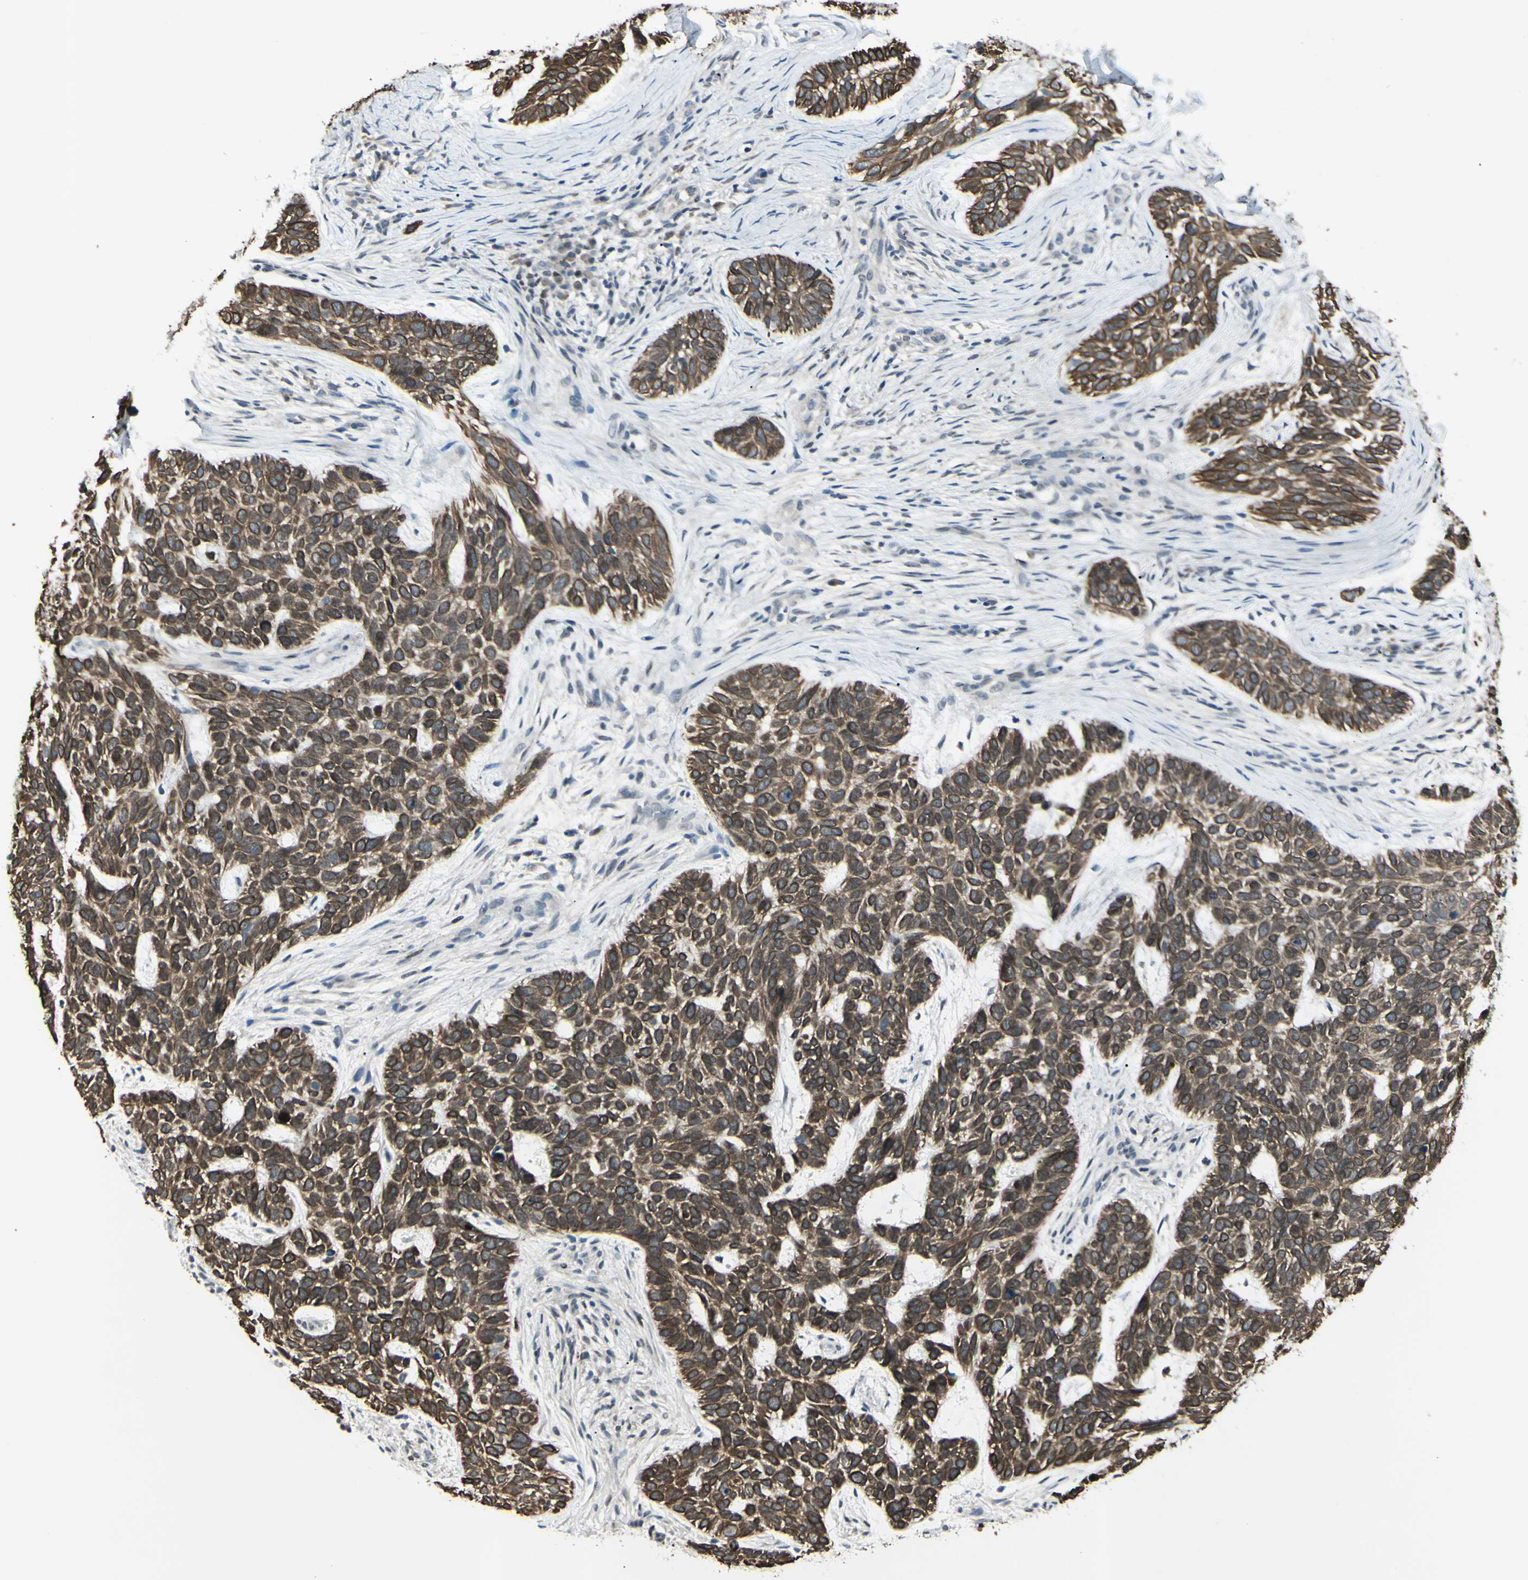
{"staining": {"intensity": "strong", "quantity": ">75%", "location": "cytoplasmic/membranous"}, "tissue": "skin cancer", "cell_type": "Tumor cells", "image_type": "cancer", "snomed": [{"axis": "morphology", "description": "Basal cell carcinoma"}, {"axis": "topography", "description": "Skin"}], "caption": "Immunohistochemical staining of basal cell carcinoma (skin) shows high levels of strong cytoplasmic/membranous protein positivity in about >75% of tumor cells. (brown staining indicates protein expression, while blue staining denotes nuclei).", "gene": "FGFR2", "patient": {"sex": "male", "age": 87}}